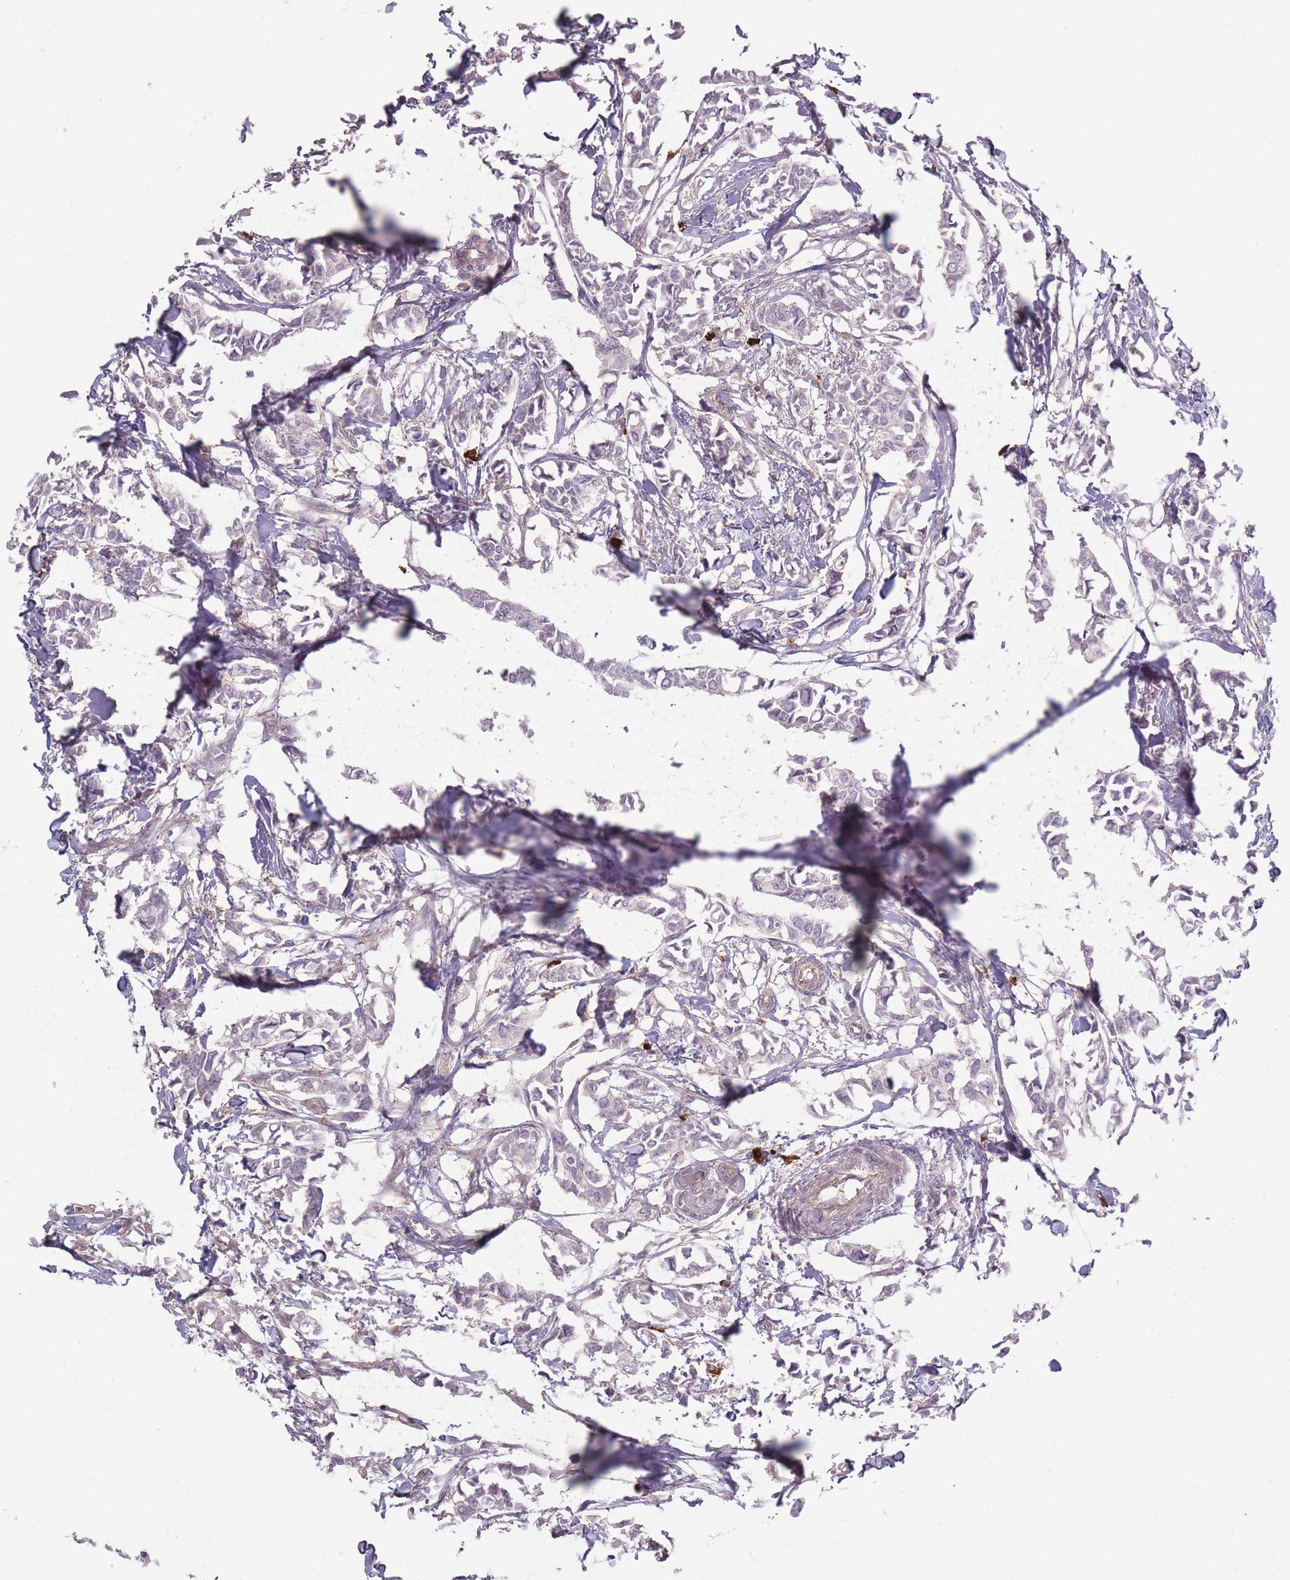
{"staining": {"intensity": "negative", "quantity": "none", "location": "none"}, "tissue": "breast cancer", "cell_type": "Tumor cells", "image_type": "cancer", "snomed": [{"axis": "morphology", "description": "Duct carcinoma"}, {"axis": "topography", "description": "Breast"}], "caption": "There is no significant positivity in tumor cells of breast cancer (intraductal carcinoma).", "gene": "TET3", "patient": {"sex": "female", "age": 41}}